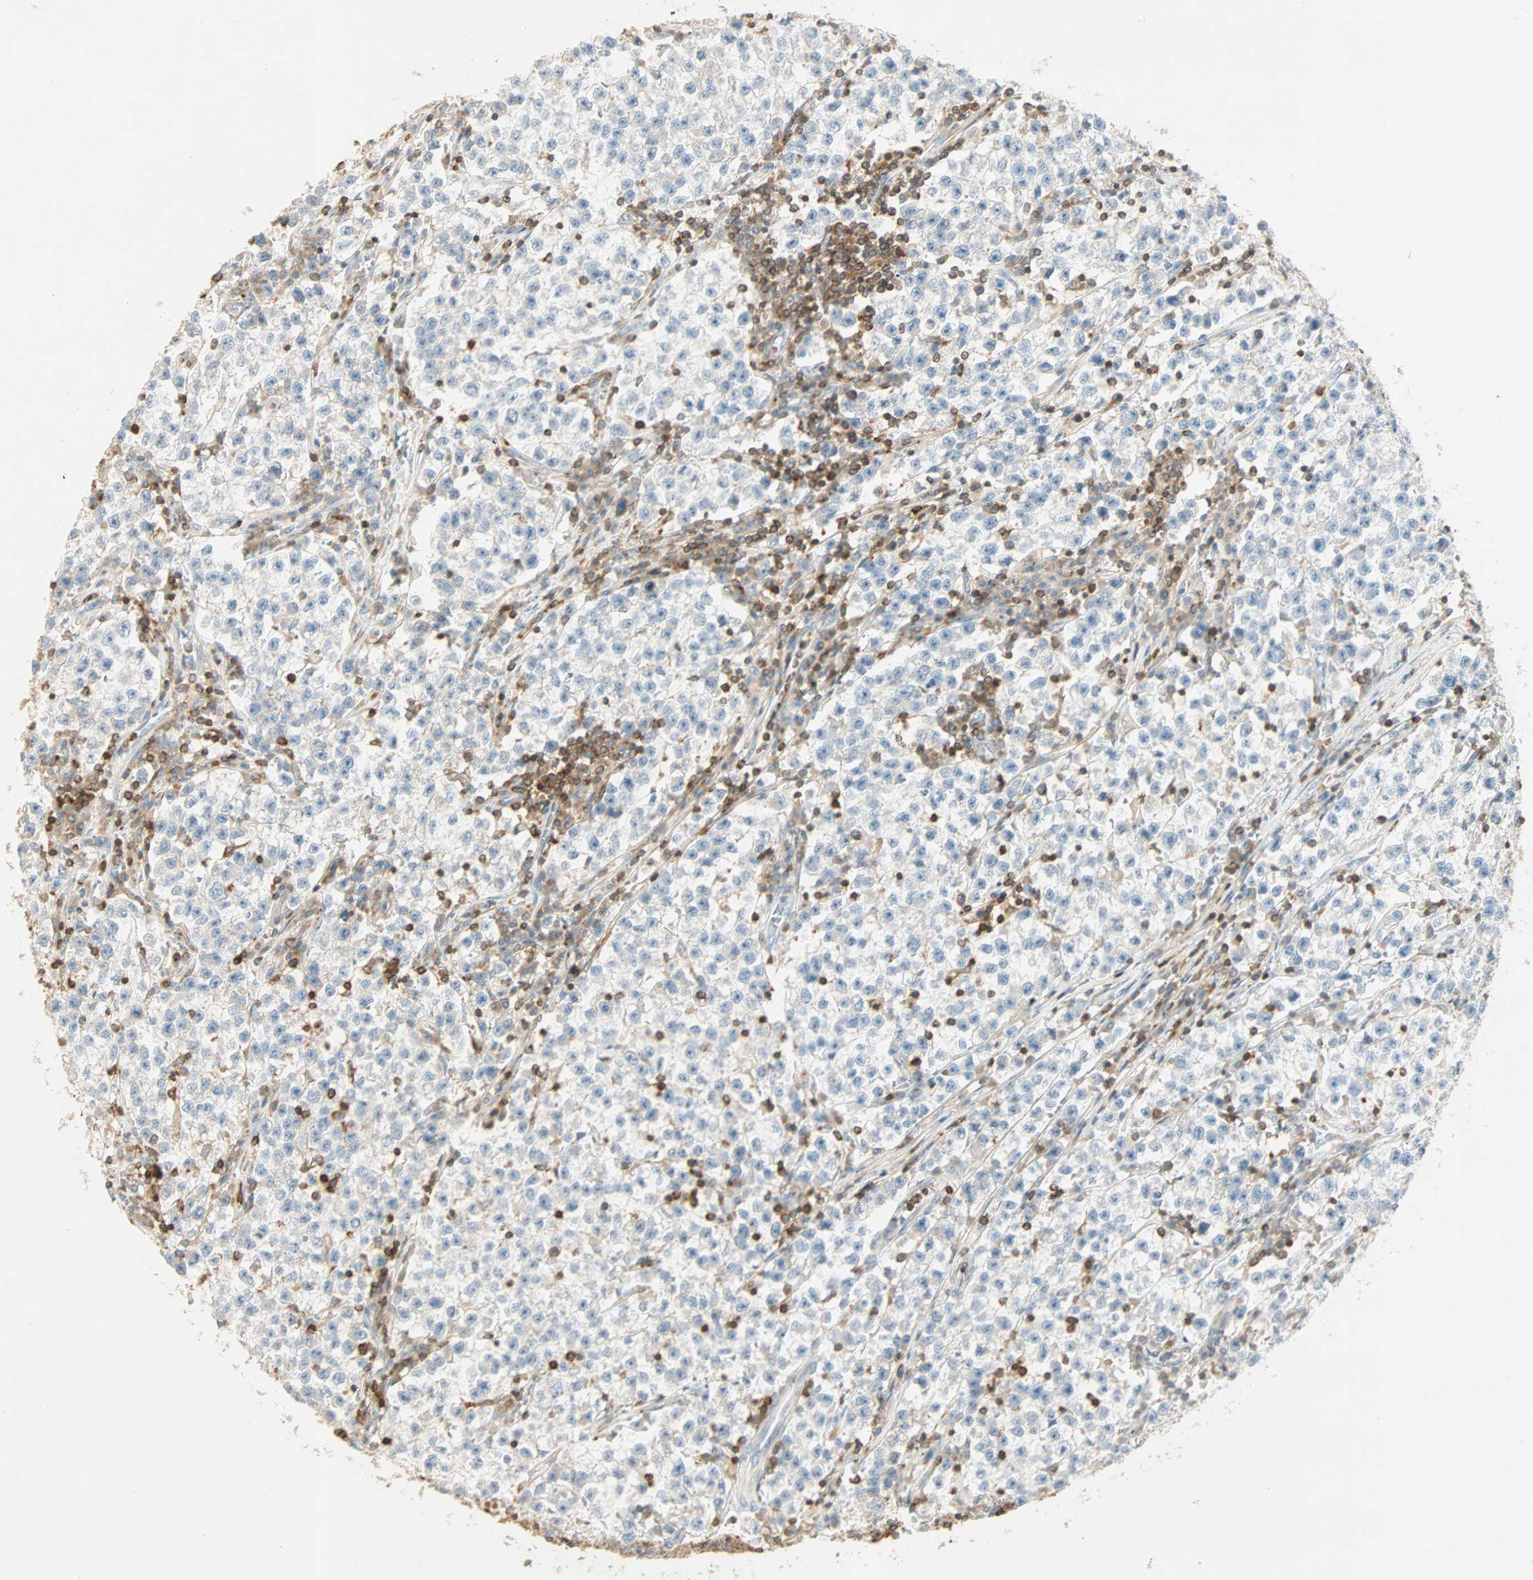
{"staining": {"intensity": "negative", "quantity": "none", "location": "none"}, "tissue": "testis cancer", "cell_type": "Tumor cells", "image_type": "cancer", "snomed": [{"axis": "morphology", "description": "Seminoma, NOS"}, {"axis": "topography", "description": "Testis"}], "caption": "IHC histopathology image of neoplastic tissue: human testis cancer (seminoma) stained with DAB (3,3'-diaminobenzidine) displays no significant protein staining in tumor cells.", "gene": "FMNL1", "patient": {"sex": "male", "age": 22}}